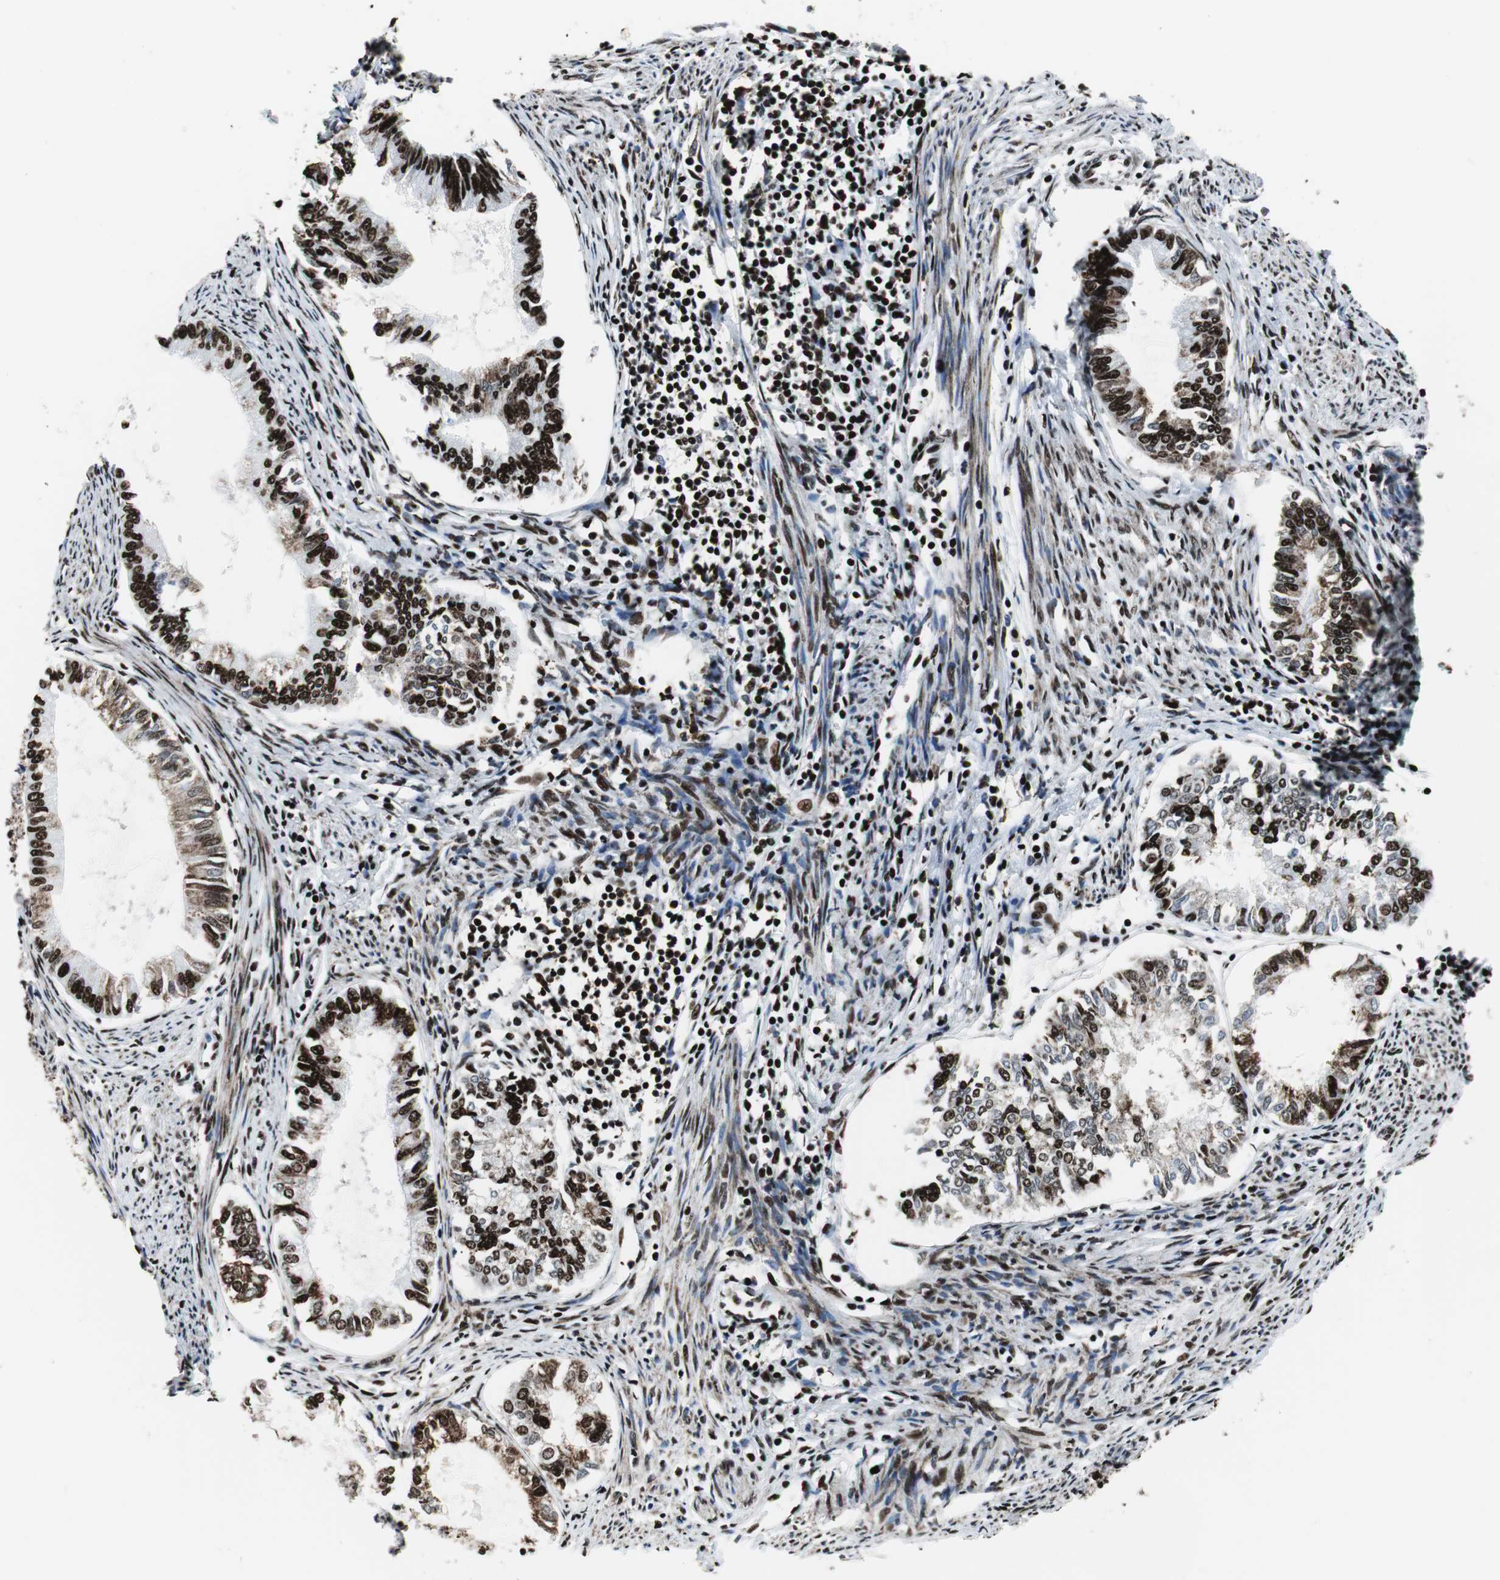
{"staining": {"intensity": "strong", "quantity": ">75%", "location": "nuclear"}, "tissue": "endometrial cancer", "cell_type": "Tumor cells", "image_type": "cancer", "snomed": [{"axis": "morphology", "description": "Adenocarcinoma, NOS"}, {"axis": "topography", "description": "Endometrium"}], "caption": "DAB immunohistochemical staining of human endometrial cancer (adenocarcinoma) shows strong nuclear protein positivity in about >75% of tumor cells.", "gene": "NCL", "patient": {"sex": "female", "age": 86}}